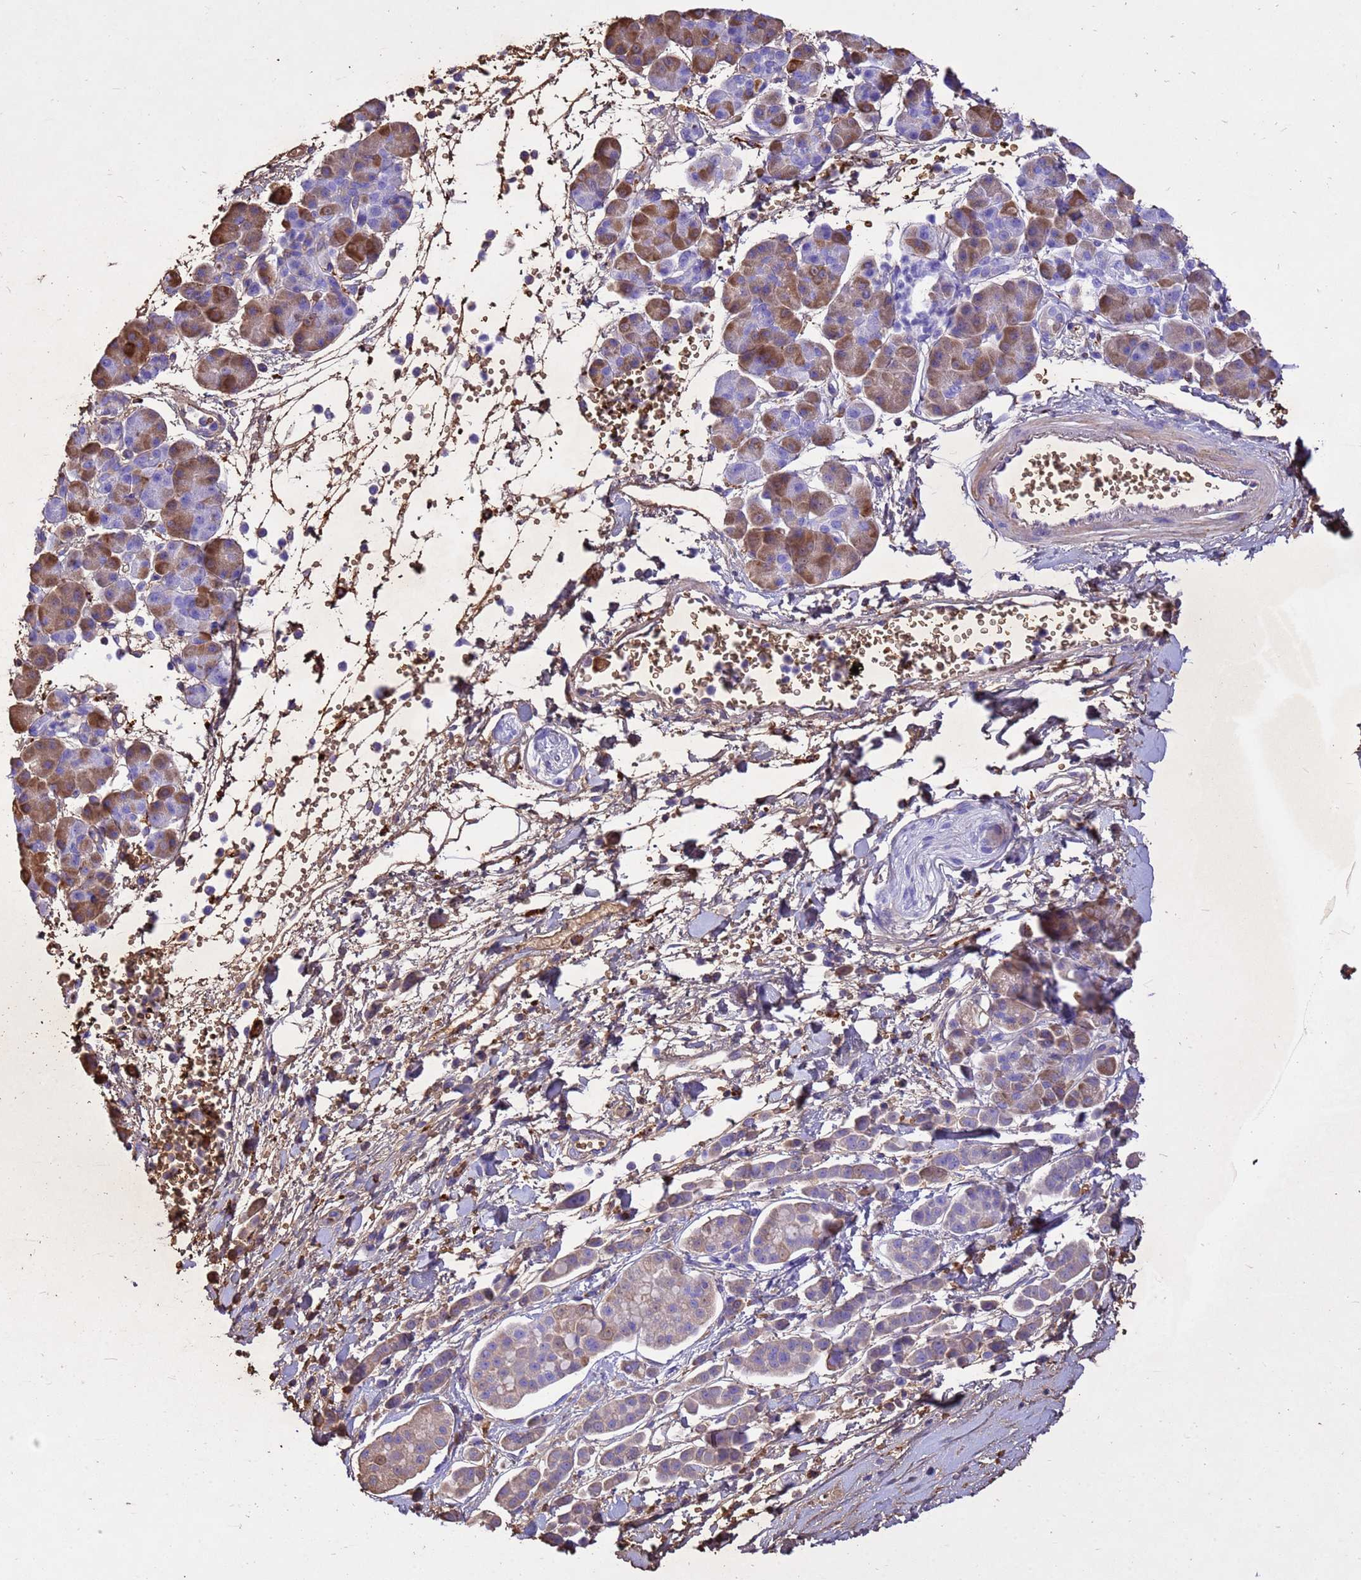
{"staining": {"intensity": "weak", "quantity": "25%-75%", "location": "cytoplasmic/membranous"}, "tissue": "pancreatic cancer", "cell_type": "Tumor cells", "image_type": "cancer", "snomed": [{"axis": "morphology", "description": "Normal tissue, NOS"}, {"axis": "morphology", "description": "Adenocarcinoma, NOS"}, {"axis": "topography", "description": "Pancreas"}], "caption": "Brown immunohistochemical staining in pancreatic cancer (adenocarcinoma) displays weak cytoplasmic/membranous expression in about 25%-75% of tumor cells.", "gene": "HBA2", "patient": {"sex": "female", "age": 64}}